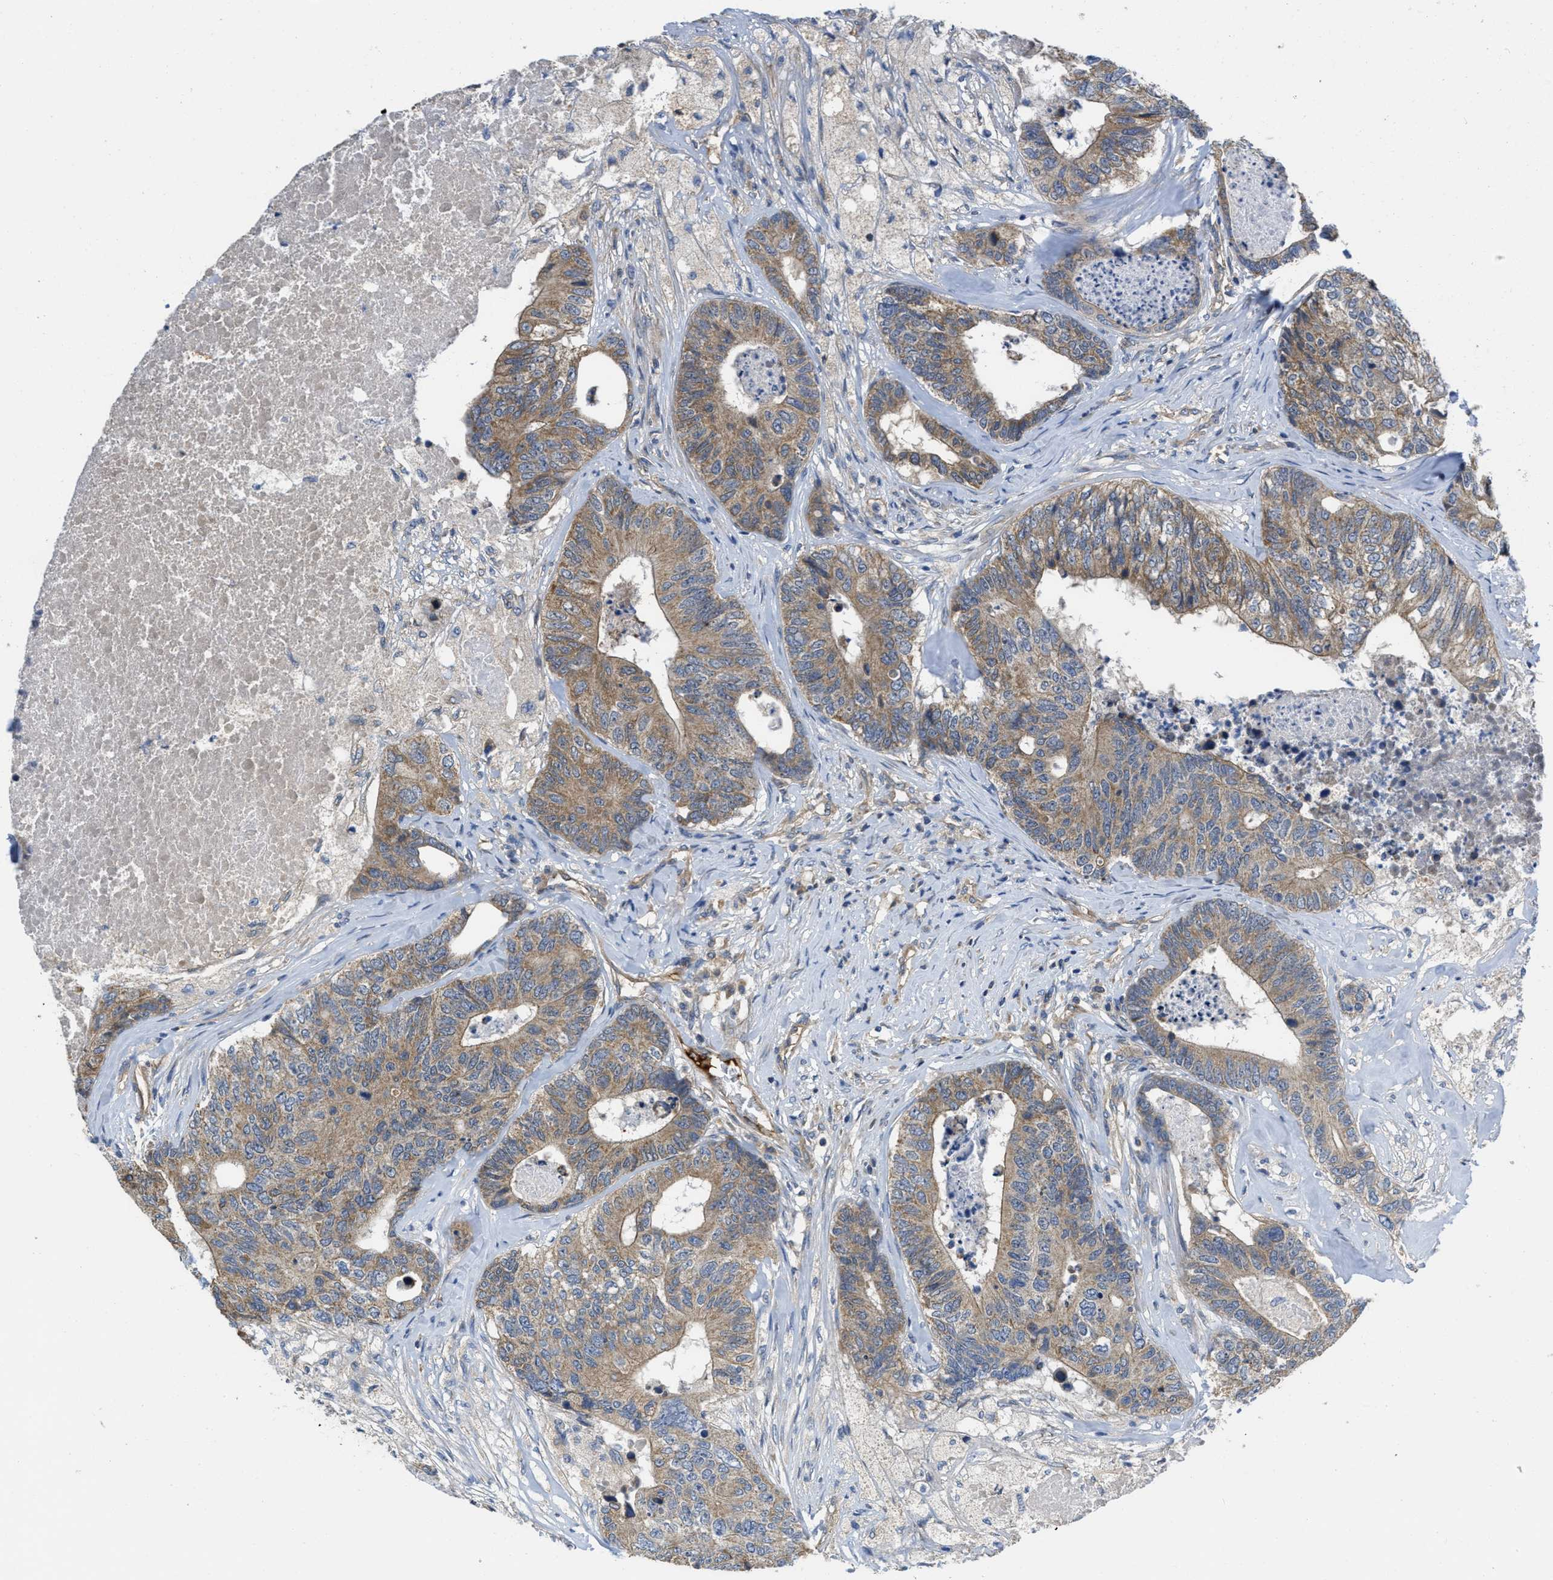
{"staining": {"intensity": "moderate", "quantity": ">75%", "location": "cytoplasmic/membranous"}, "tissue": "colorectal cancer", "cell_type": "Tumor cells", "image_type": "cancer", "snomed": [{"axis": "morphology", "description": "Adenocarcinoma, NOS"}, {"axis": "topography", "description": "Colon"}], "caption": "Immunohistochemistry (IHC) (DAB) staining of human adenocarcinoma (colorectal) exhibits moderate cytoplasmic/membranous protein staining in about >75% of tumor cells.", "gene": "GALK1", "patient": {"sex": "female", "age": 67}}